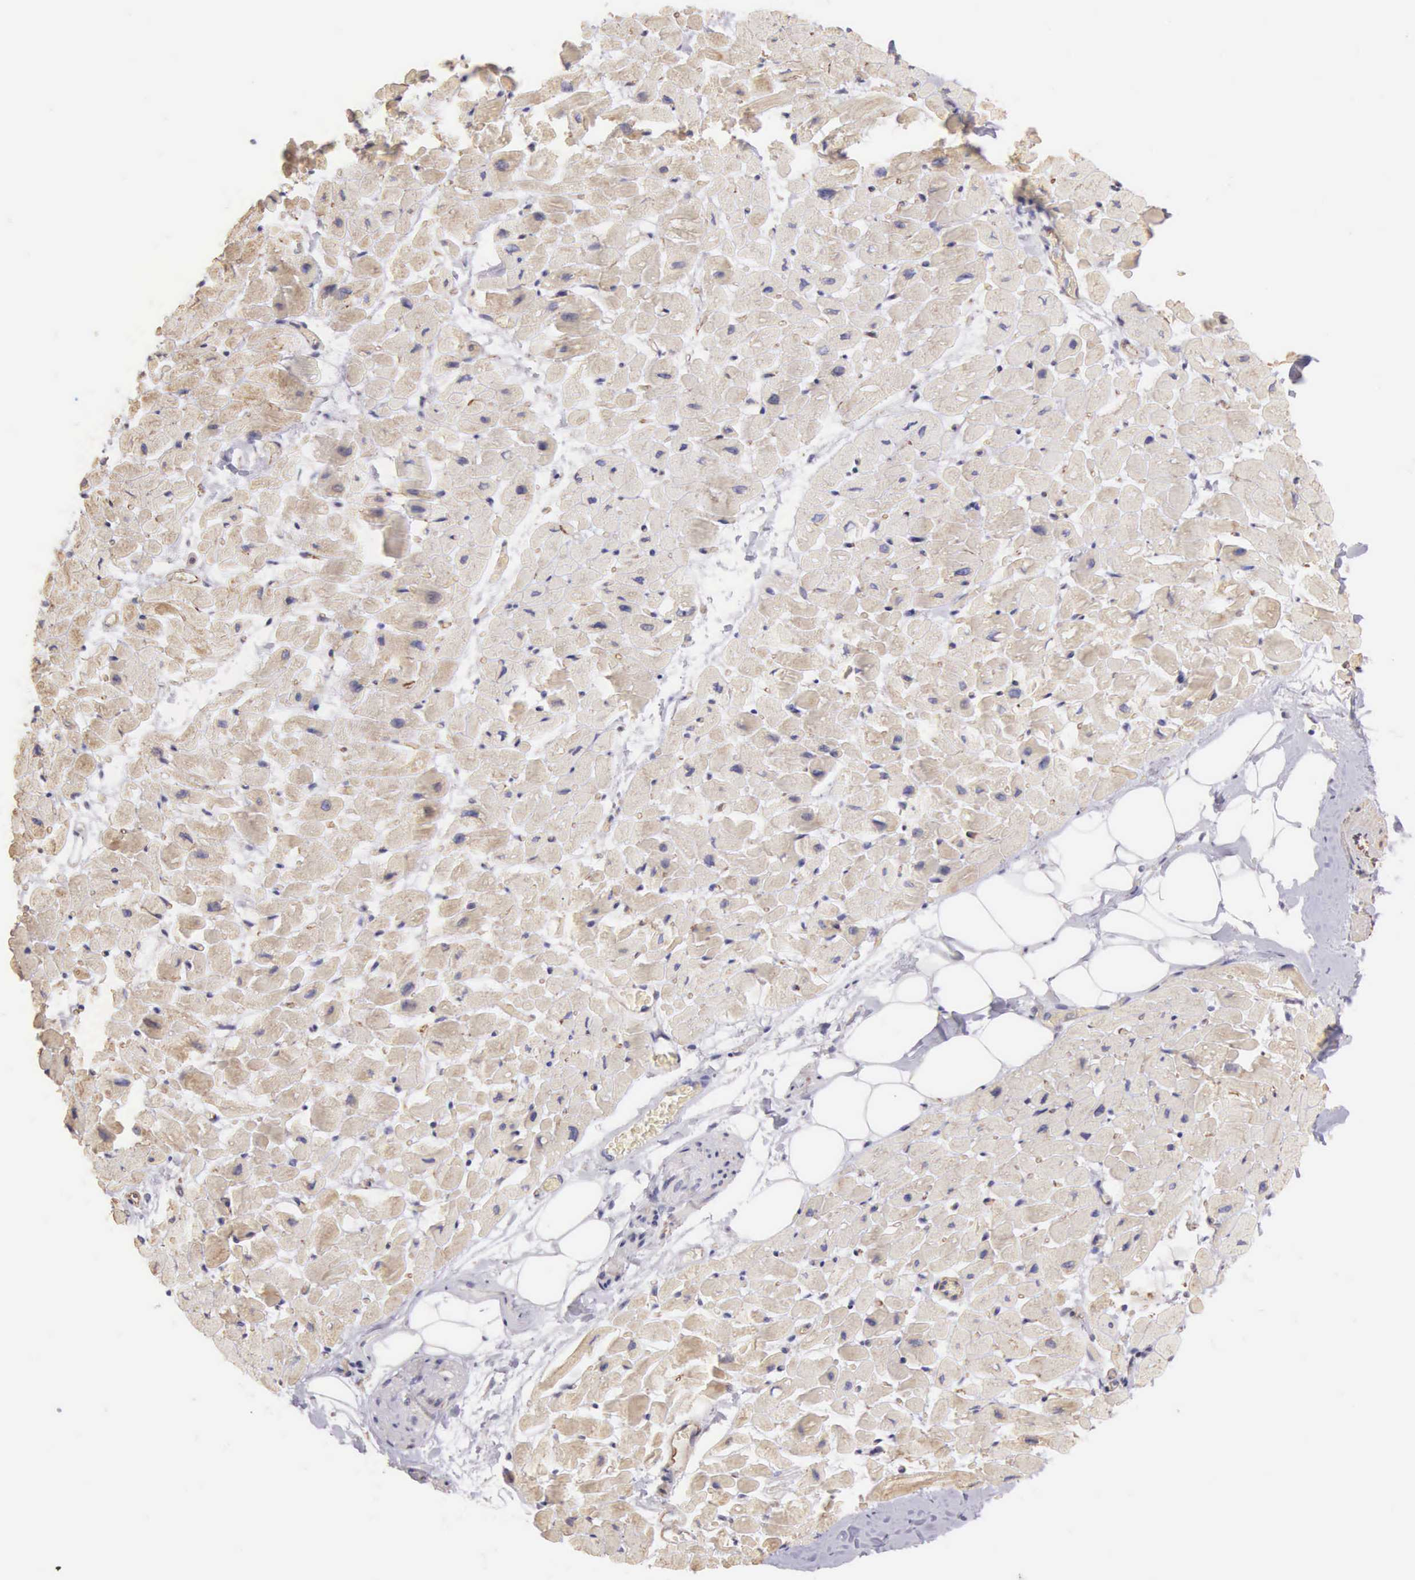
{"staining": {"intensity": "negative", "quantity": "none", "location": "none"}, "tissue": "heart muscle", "cell_type": "Cardiomyocytes", "image_type": "normal", "snomed": [{"axis": "morphology", "description": "Normal tissue, NOS"}, {"axis": "topography", "description": "Heart"}], "caption": "High magnification brightfield microscopy of normal heart muscle stained with DAB (brown) and counterstained with hematoxylin (blue): cardiomyocytes show no significant positivity. Nuclei are stained in blue.", "gene": "OSBPL3", "patient": {"sex": "male", "age": 45}}